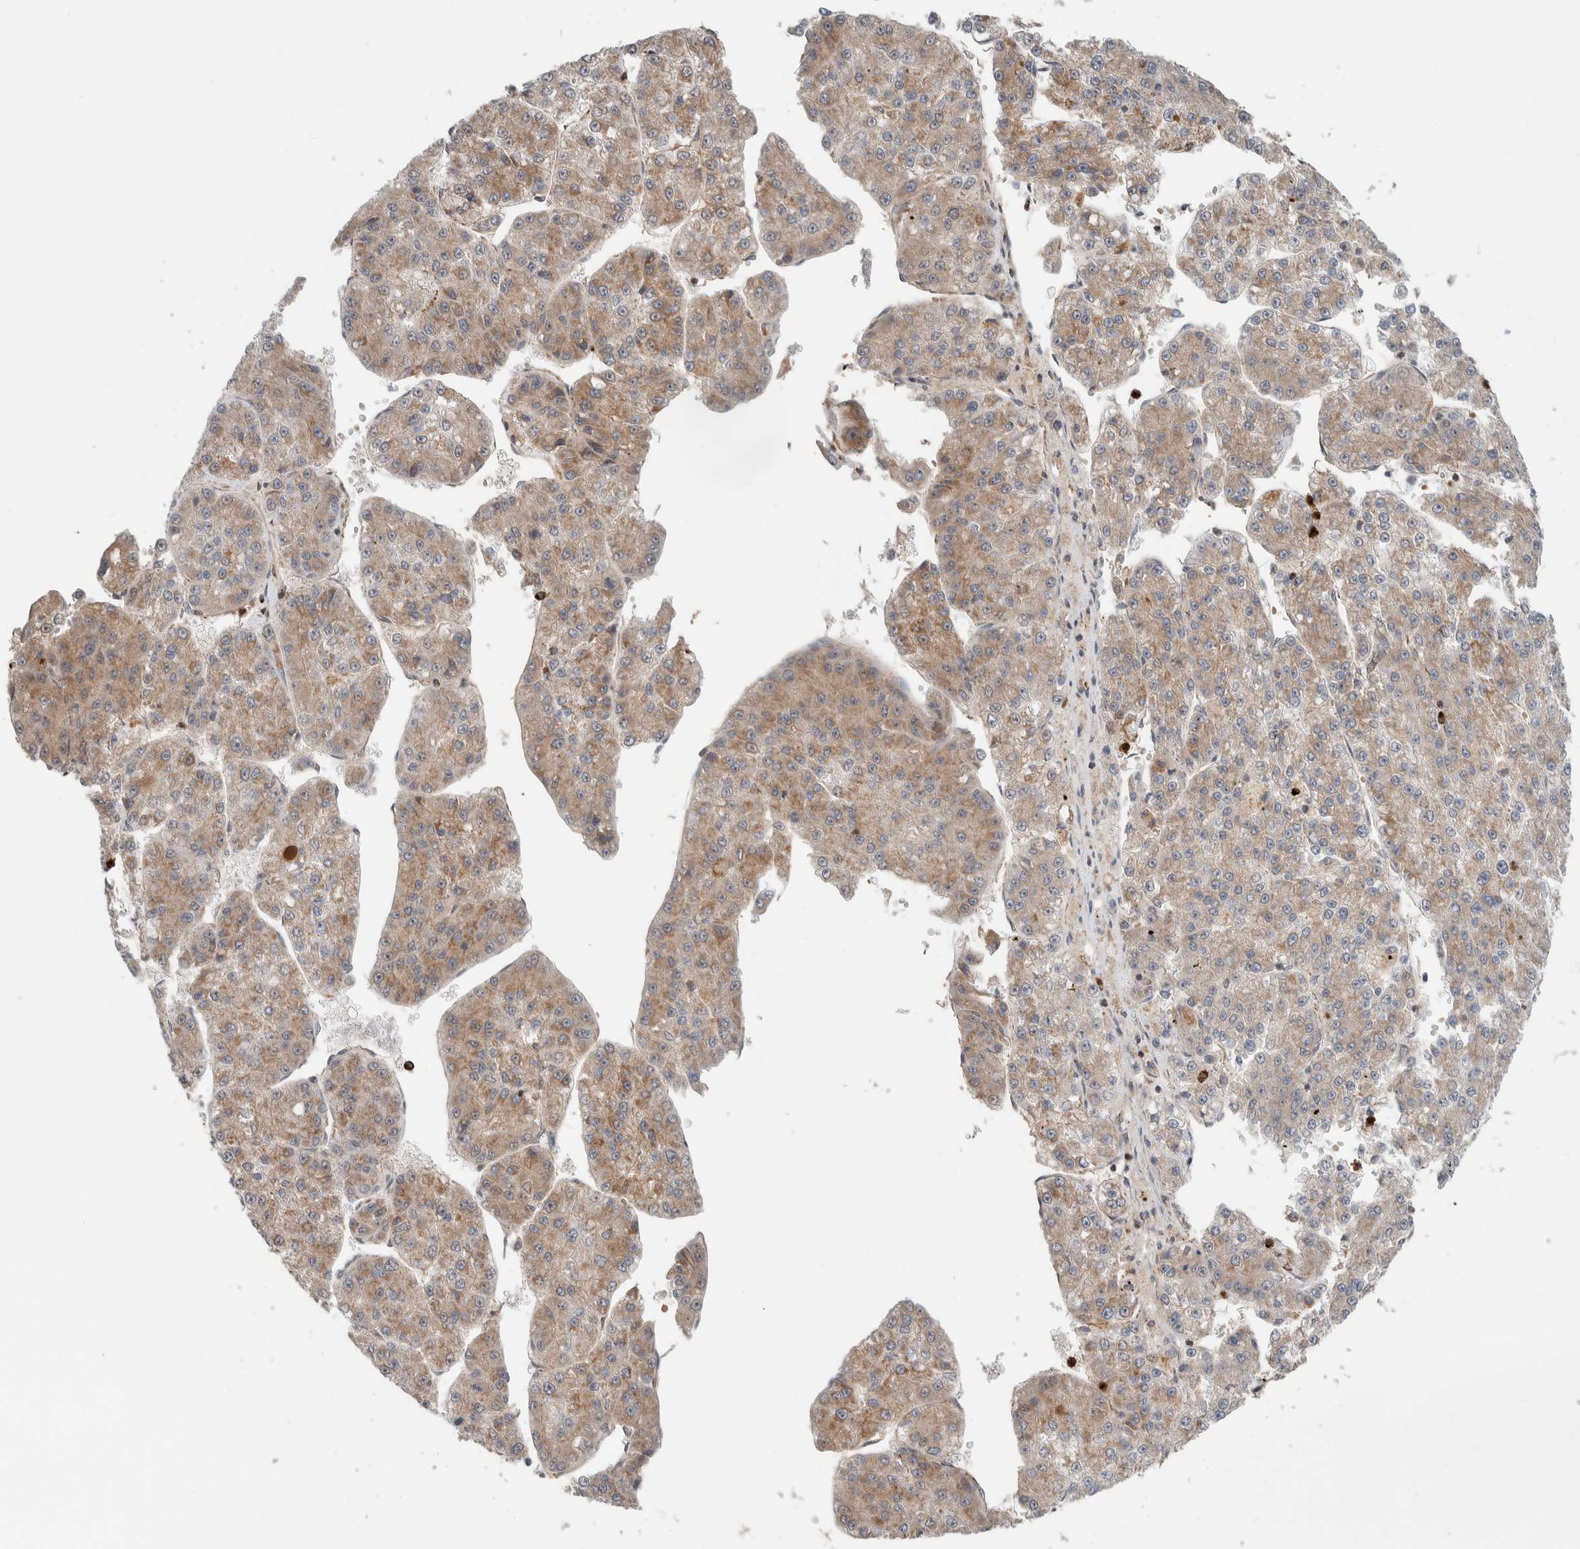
{"staining": {"intensity": "weak", "quantity": ">75%", "location": "cytoplasmic/membranous"}, "tissue": "liver cancer", "cell_type": "Tumor cells", "image_type": "cancer", "snomed": [{"axis": "morphology", "description": "Carcinoma, Hepatocellular, NOS"}, {"axis": "topography", "description": "Liver"}], "caption": "Liver cancer (hepatocellular carcinoma) stained with a protein marker shows weak staining in tumor cells.", "gene": "VPS53", "patient": {"sex": "female", "age": 73}}